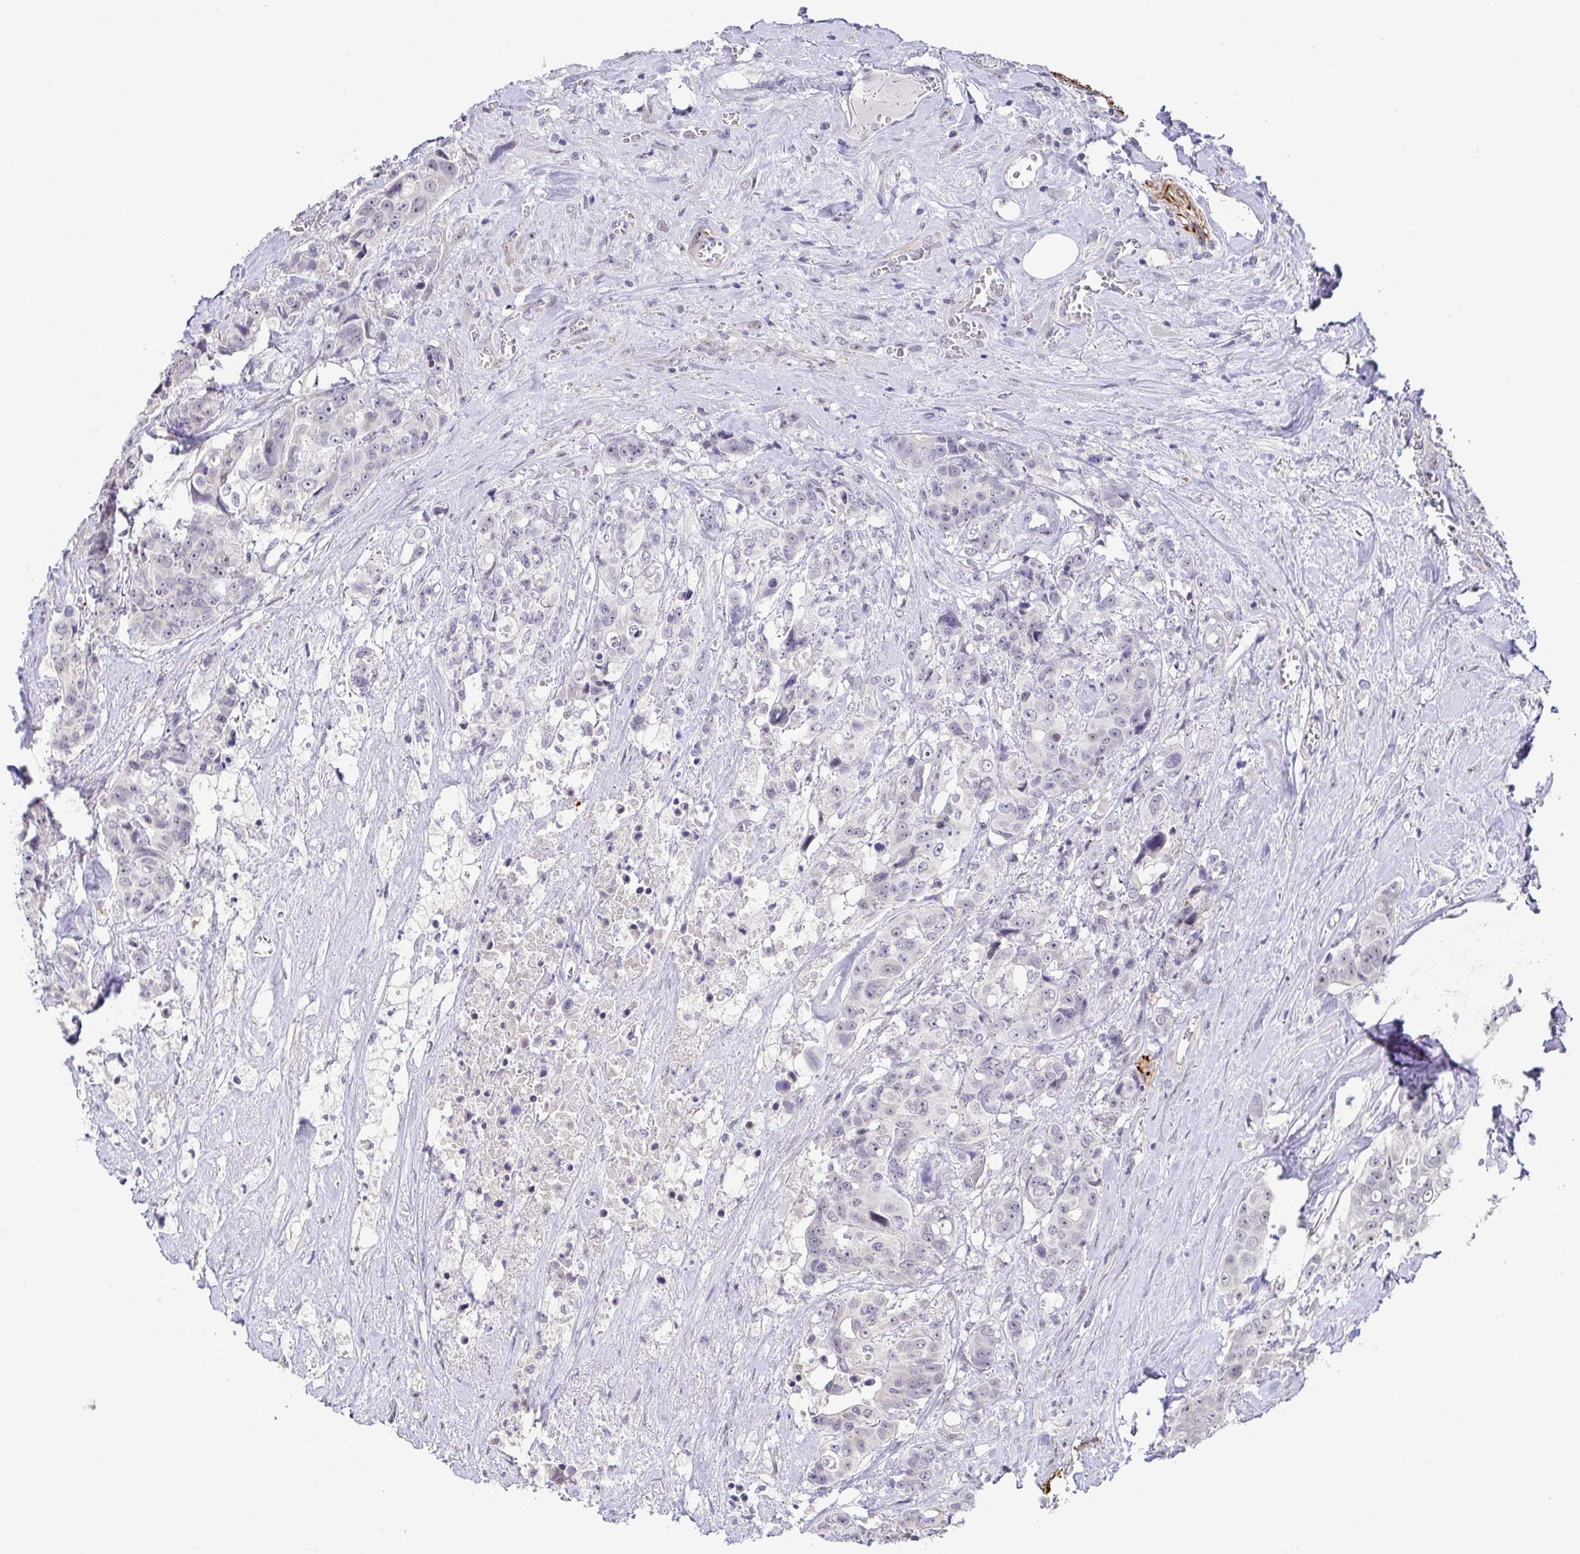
{"staining": {"intensity": "weak", "quantity": "<25%", "location": "nuclear"}, "tissue": "colorectal cancer", "cell_type": "Tumor cells", "image_type": "cancer", "snomed": [{"axis": "morphology", "description": "Adenocarcinoma, NOS"}, {"axis": "topography", "description": "Rectum"}], "caption": "Colorectal adenocarcinoma stained for a protein using immunohistochemistry exhibits no staining tumor cells.", "gene": "NEFH", "patient": {"sex": "female", "age": 62}}